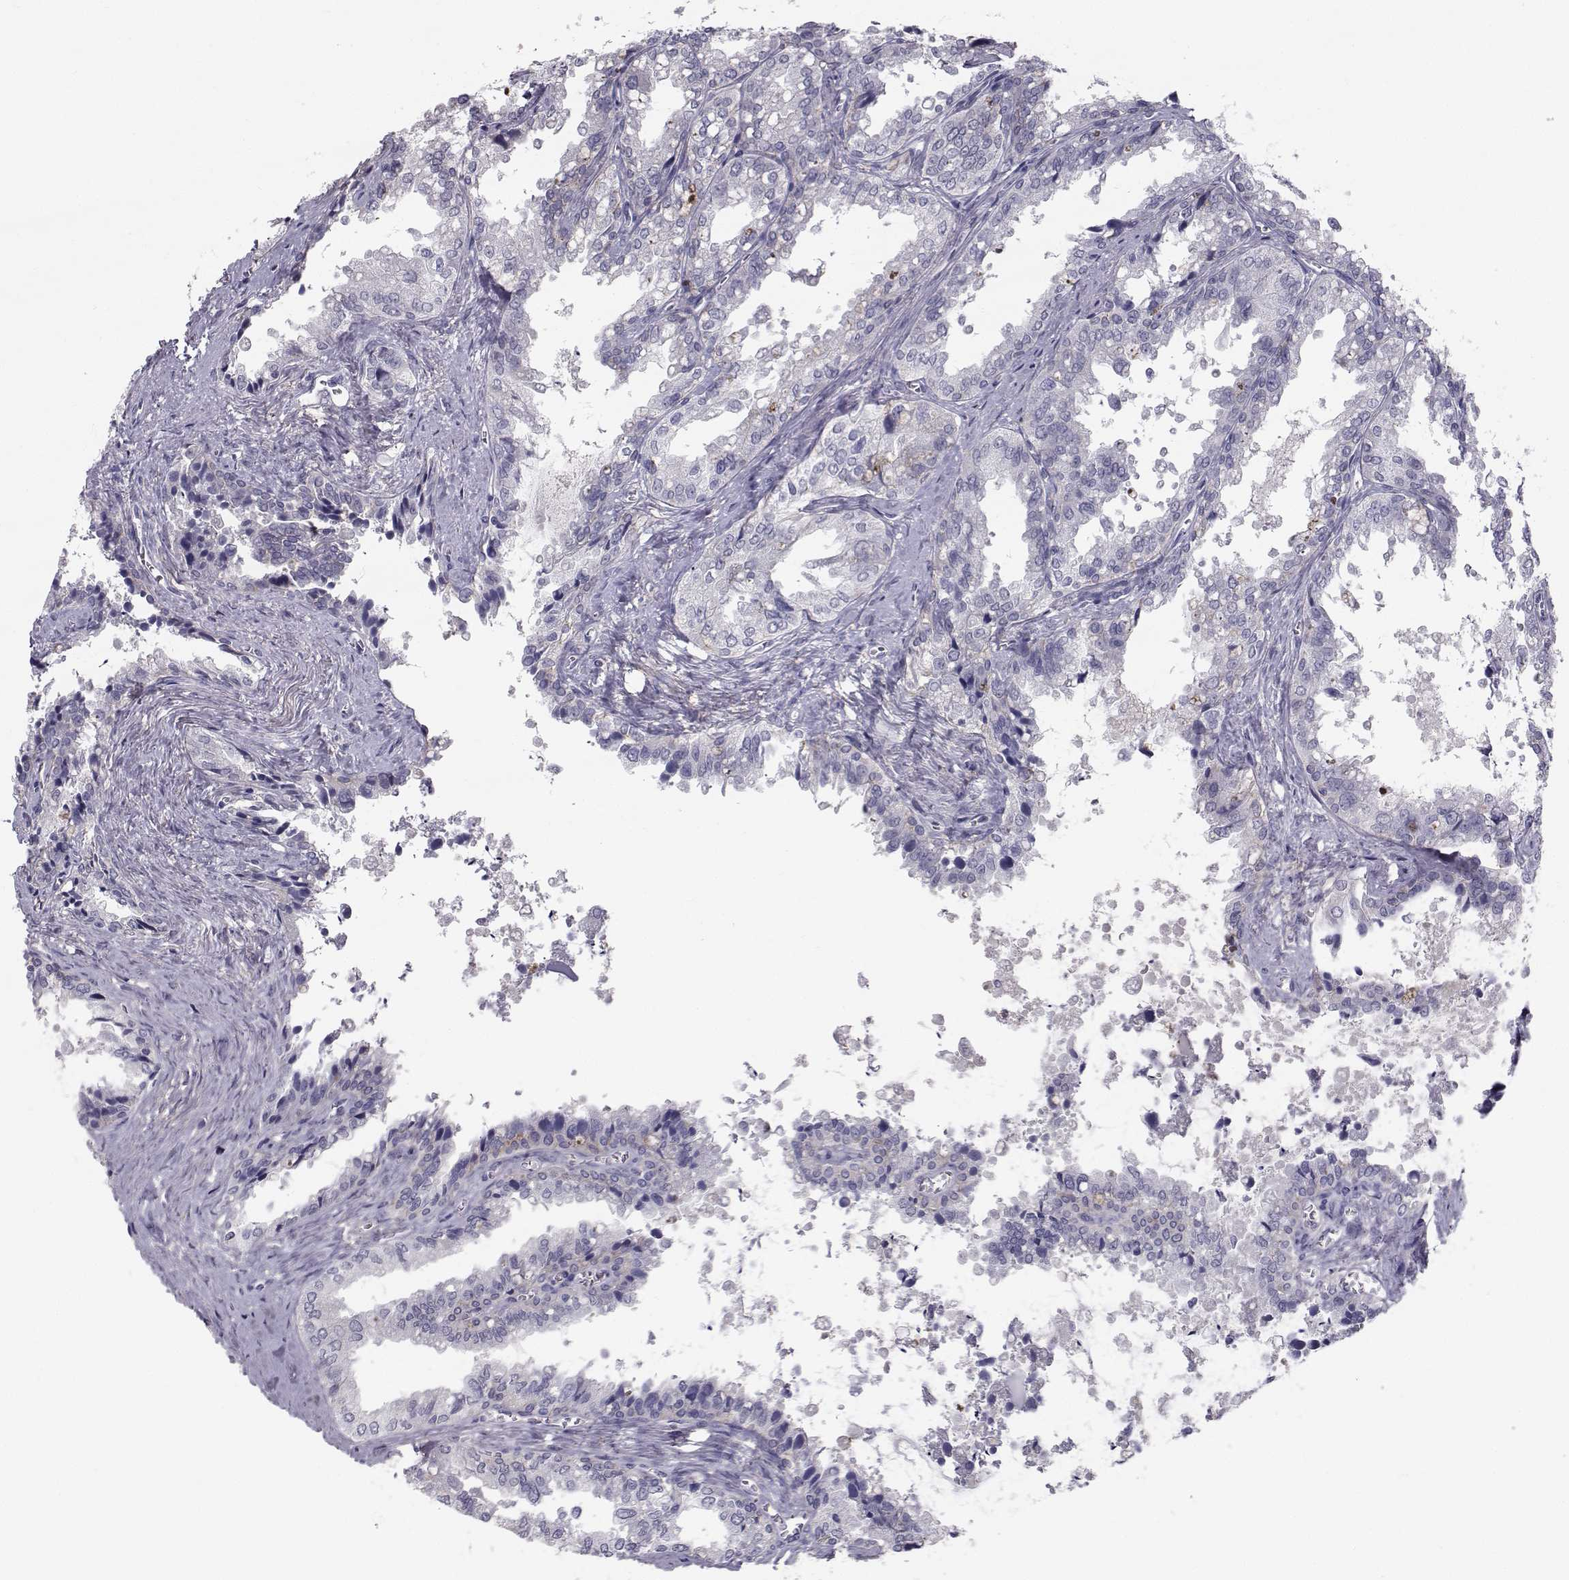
{"staining": {"intensity": "negative", "quantity": "none", "location": "none"}, "tissue": "seminal vesicle", "cell_type": "Glandular cells", "image_type": "normal", "snomed": [{"axis": "morphology", "description": "Normal tissue, NOS"}, {"axis": "topography", "description": "Seminal veicle"}], "caption": "Seminal vesicle was stained to show a protein in brown. There is no significant positivity in glandular cells. (Stains: DAB immunohistochemistry with hematoxylin counter stain, Microscopy: brightfield microscopy at high magnification).", "gene": "SPDYE4", "patient": {"sex": "male", "age": 67}}